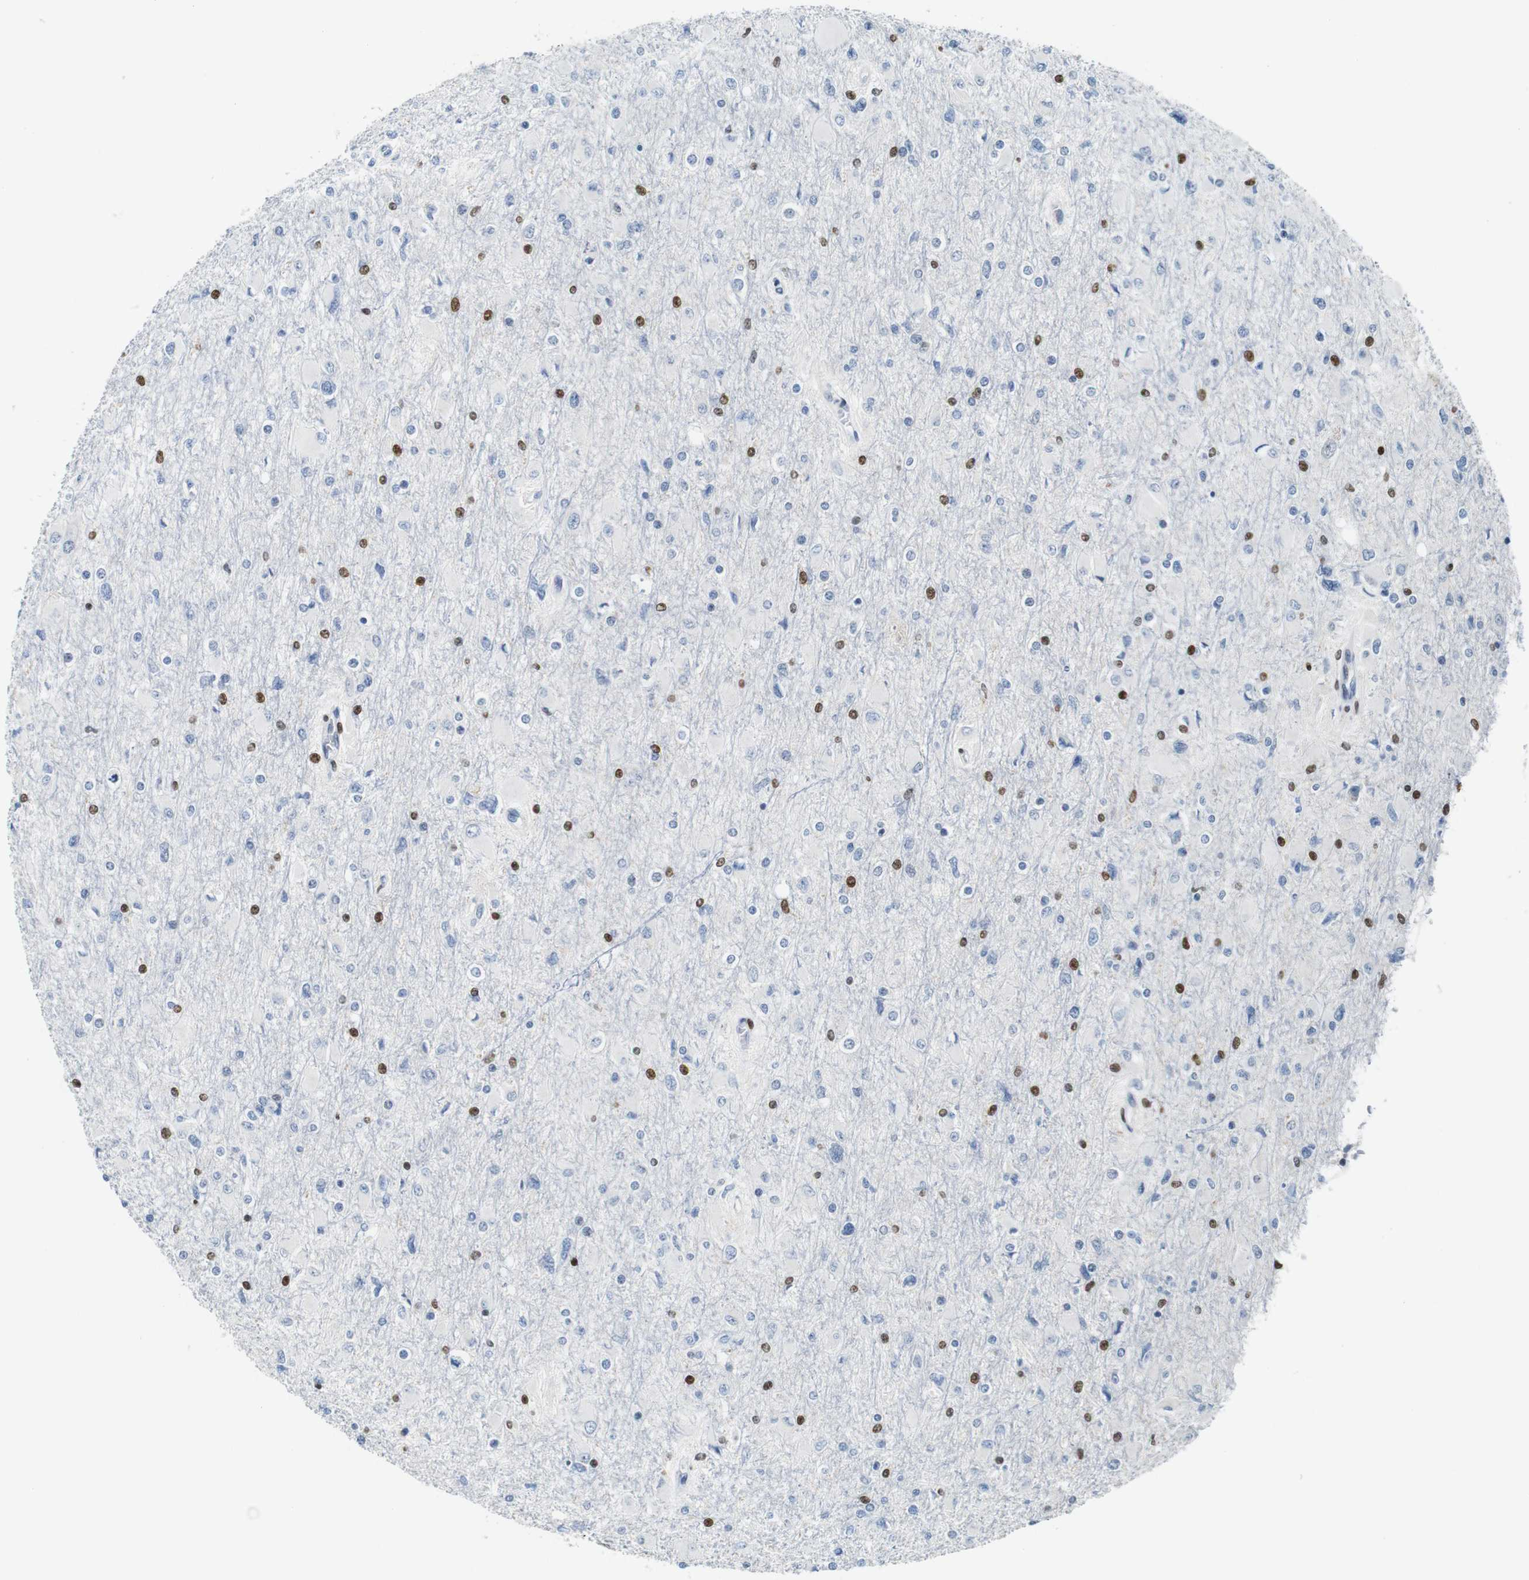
{"staining": {"intensity": "strong", "quantity": "<25%", "location": "nuclear"}, "tissue": "glioma", "cell_type": "Tumor cells", "image_type": "cancer", "snomed": [{"axis": "morphology", "description": "Glioma, malignant, High grade"}, {"axis": "topography", "description": "Cerebral cortex"}], "caption": "Strong nuclear protein positivity is identified in approximately <25% of tumor cells in malignant glioma (high-grade).", "gene": "IRF8", "patient": {"sex": "female", "age": 36}}